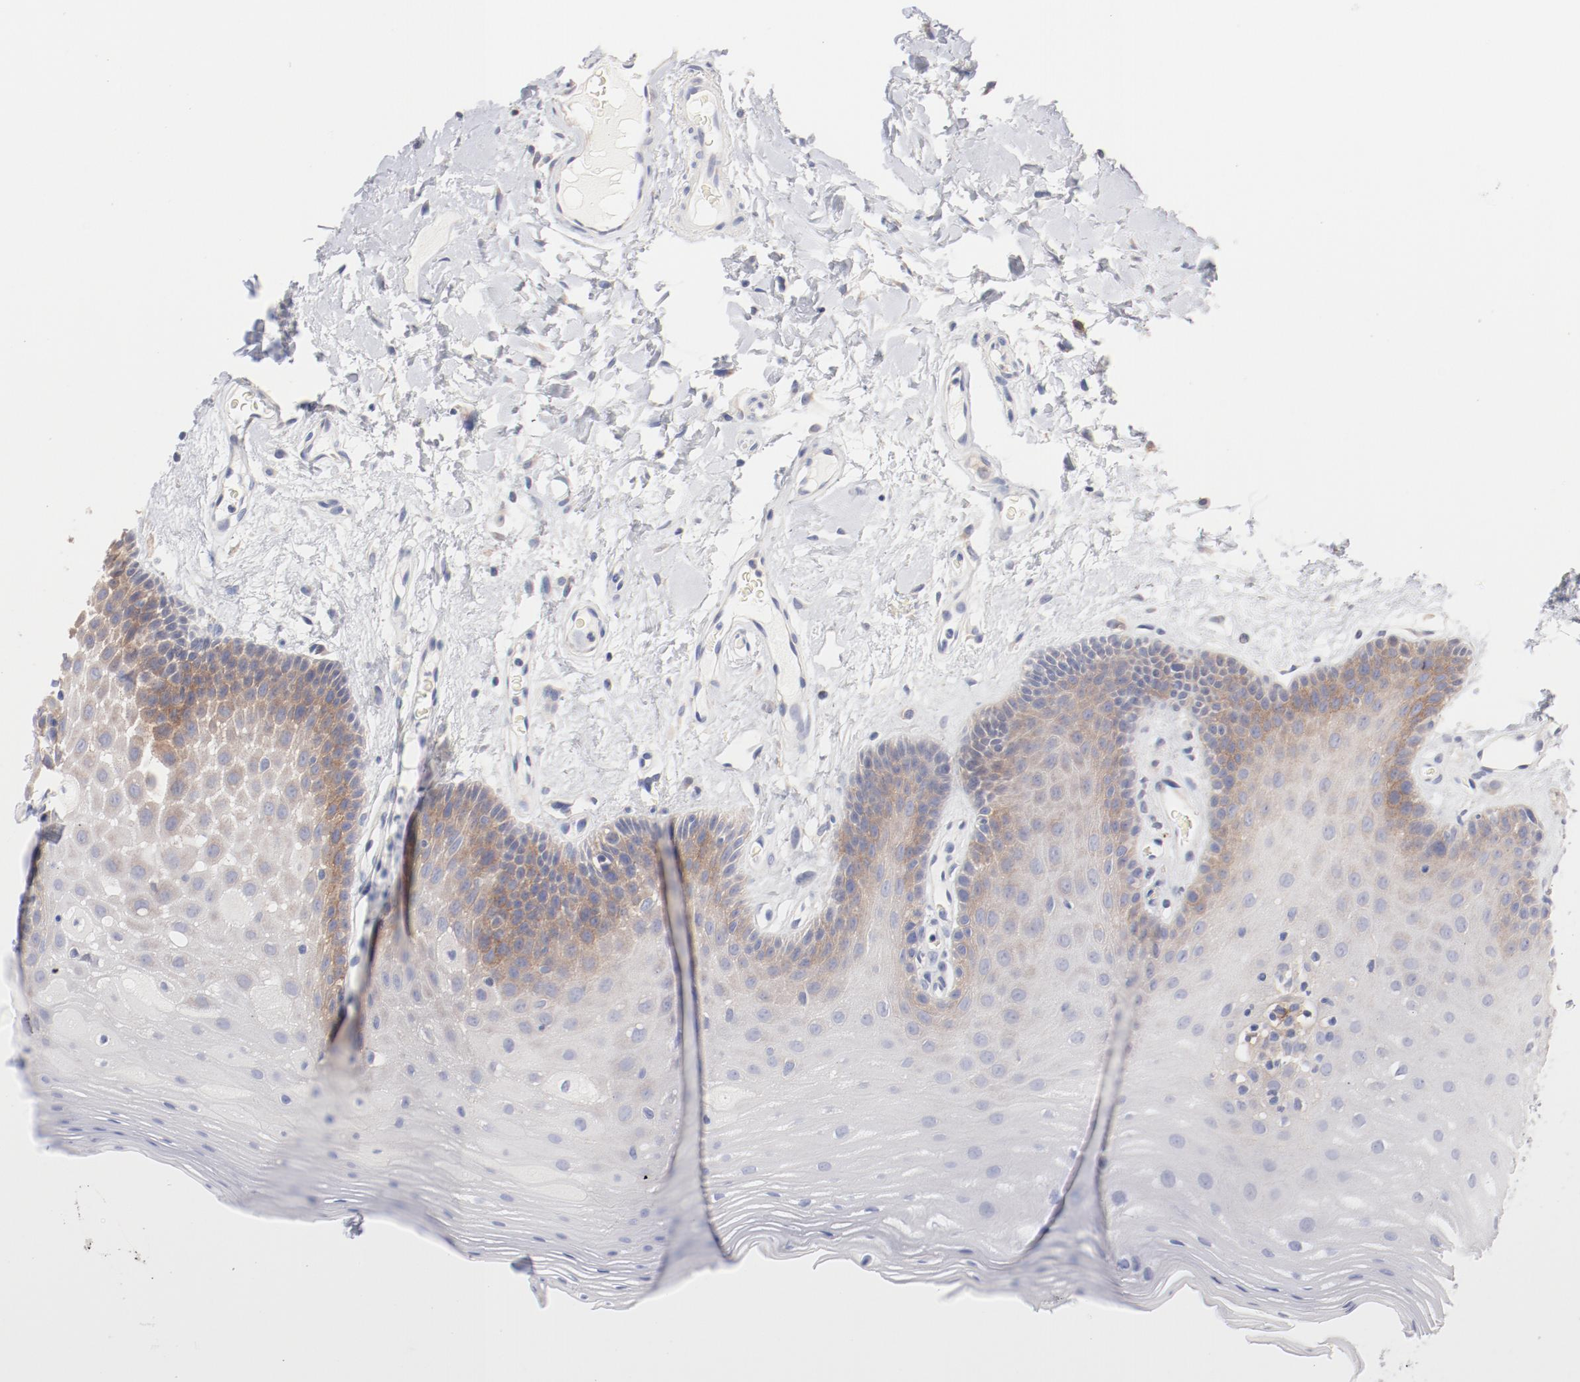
{"staining": {"intensity": "weak", "quantity": "<25%", "location": "cytoplasmic/membranous"}, "tissue": "oral mucosa", "cell_type": "Squamous epithelial cells", "image_type": "normal", "snomed": [{"axis": "morphology", "description": "Normal tissue, NOS"}, {"axis": "morphology", "description": "Squamous cell carcinoma, NOS"}, {"axis": "topography", "description": "Skeletal muscle"}, {"axis": "topography", "description": "Oral tissue"}, {"axis": "topography", "description": "Head-Neck"}], "caption": "Protein analysis of unremarkable oral mucosa demonstrates no significant expression in squamous epithelial cells. (DAB (3,3'-diaminobenzidine) IHC, high magnification).", "gene": "SETD3", "patient": {"sex": "male", "age": 71}}